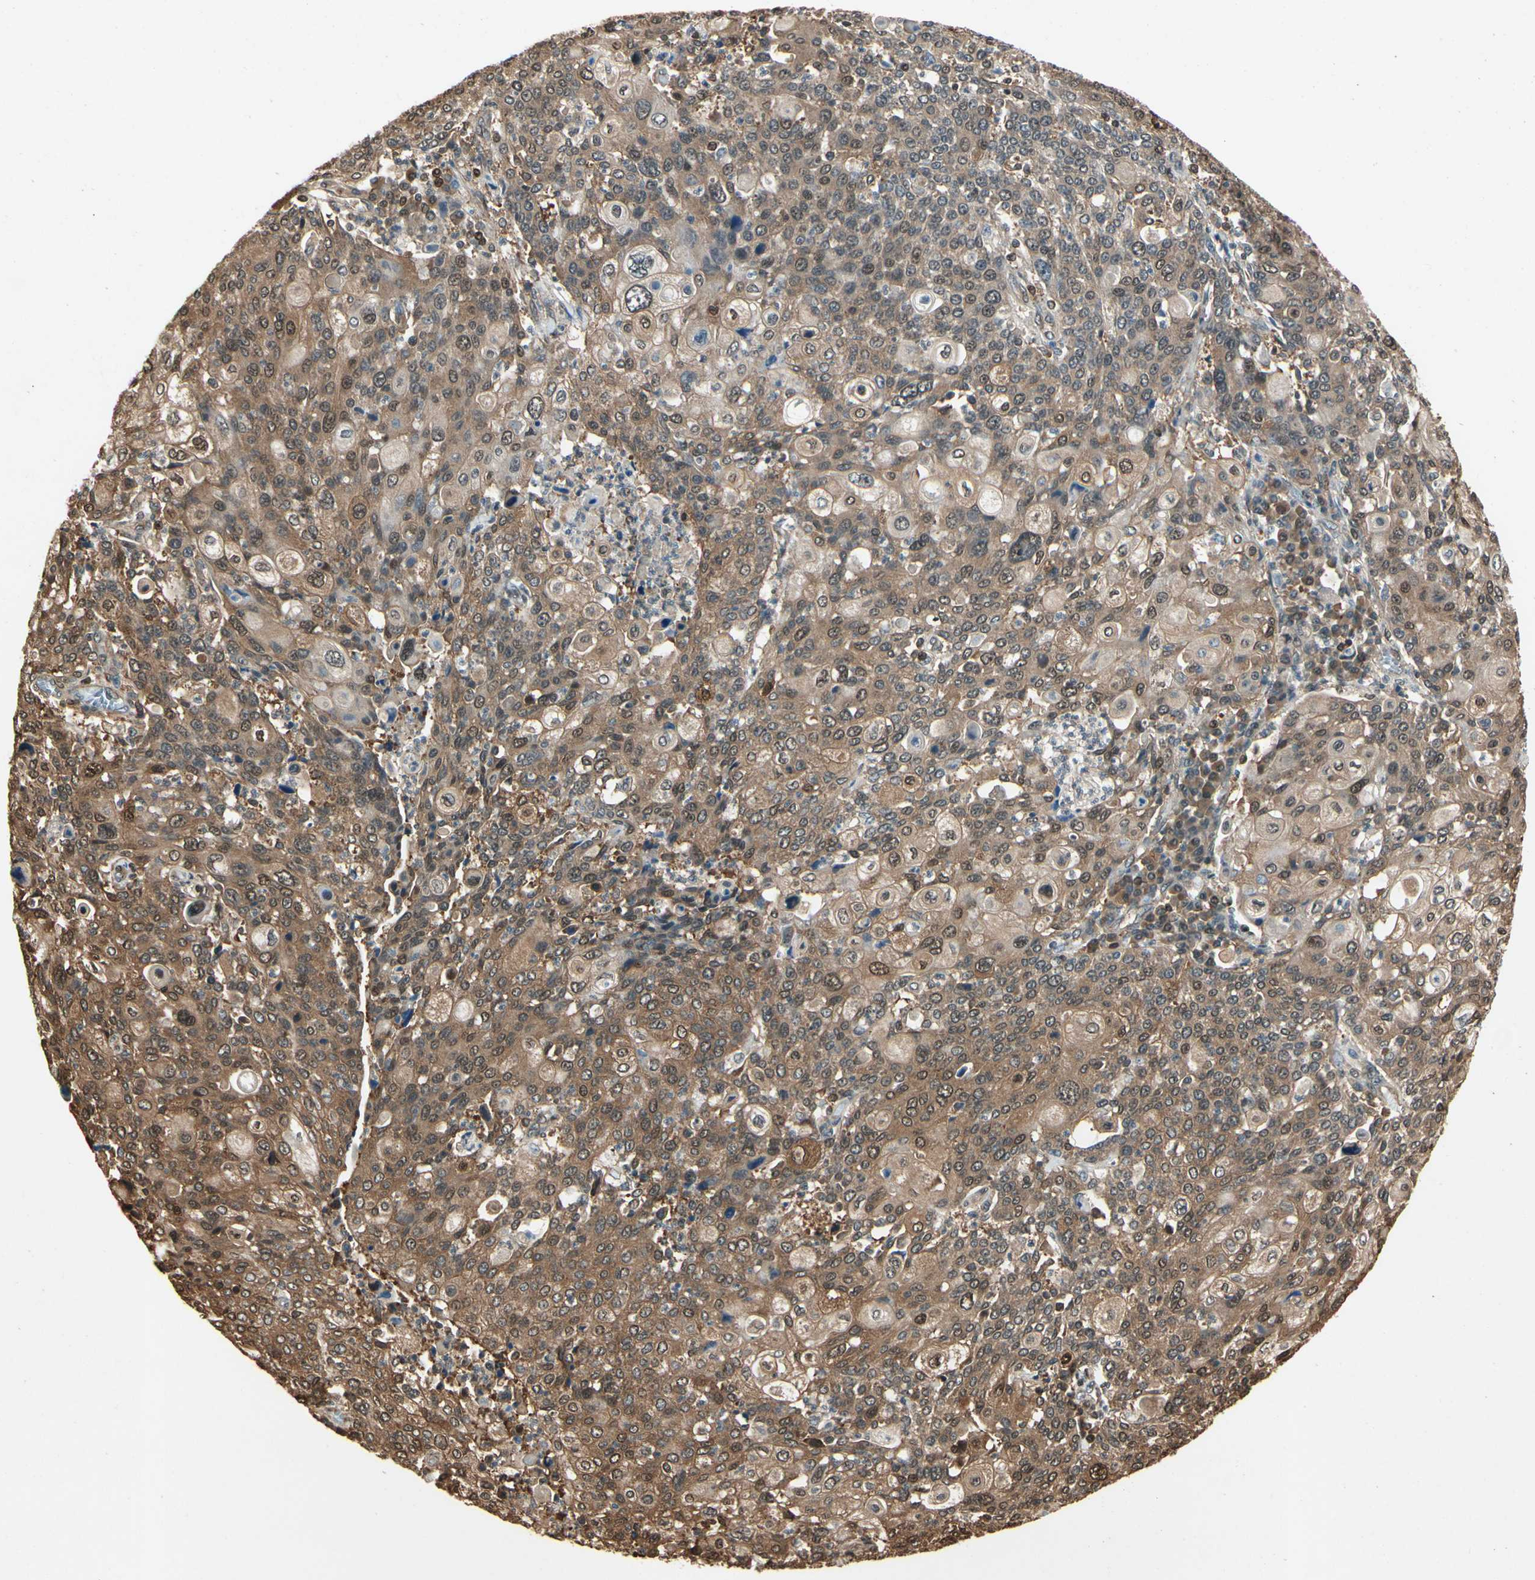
{"staining": {"intensity": "moderate", "quantity": ">75%", "location": "cytoplasmic/membranous"}, "tissue": "cervical cancer", "cell_type": "Tumor cells", "image_type": "cancer", "snomed": [{"axis": "morphology", "description": "Squamous cell carcinoma, NOS"}, {"axis": "topography", "description": "Cervix"}], "caption": "This histopathology image reveals IHC staining of human squamous cell carcinoma (cervical), with medium moderate cytoplasmic/membranous expression in about >75% of tumor cells.", "gene": "YWHAQ", "patient": {"sex": "female", "age": 40}}